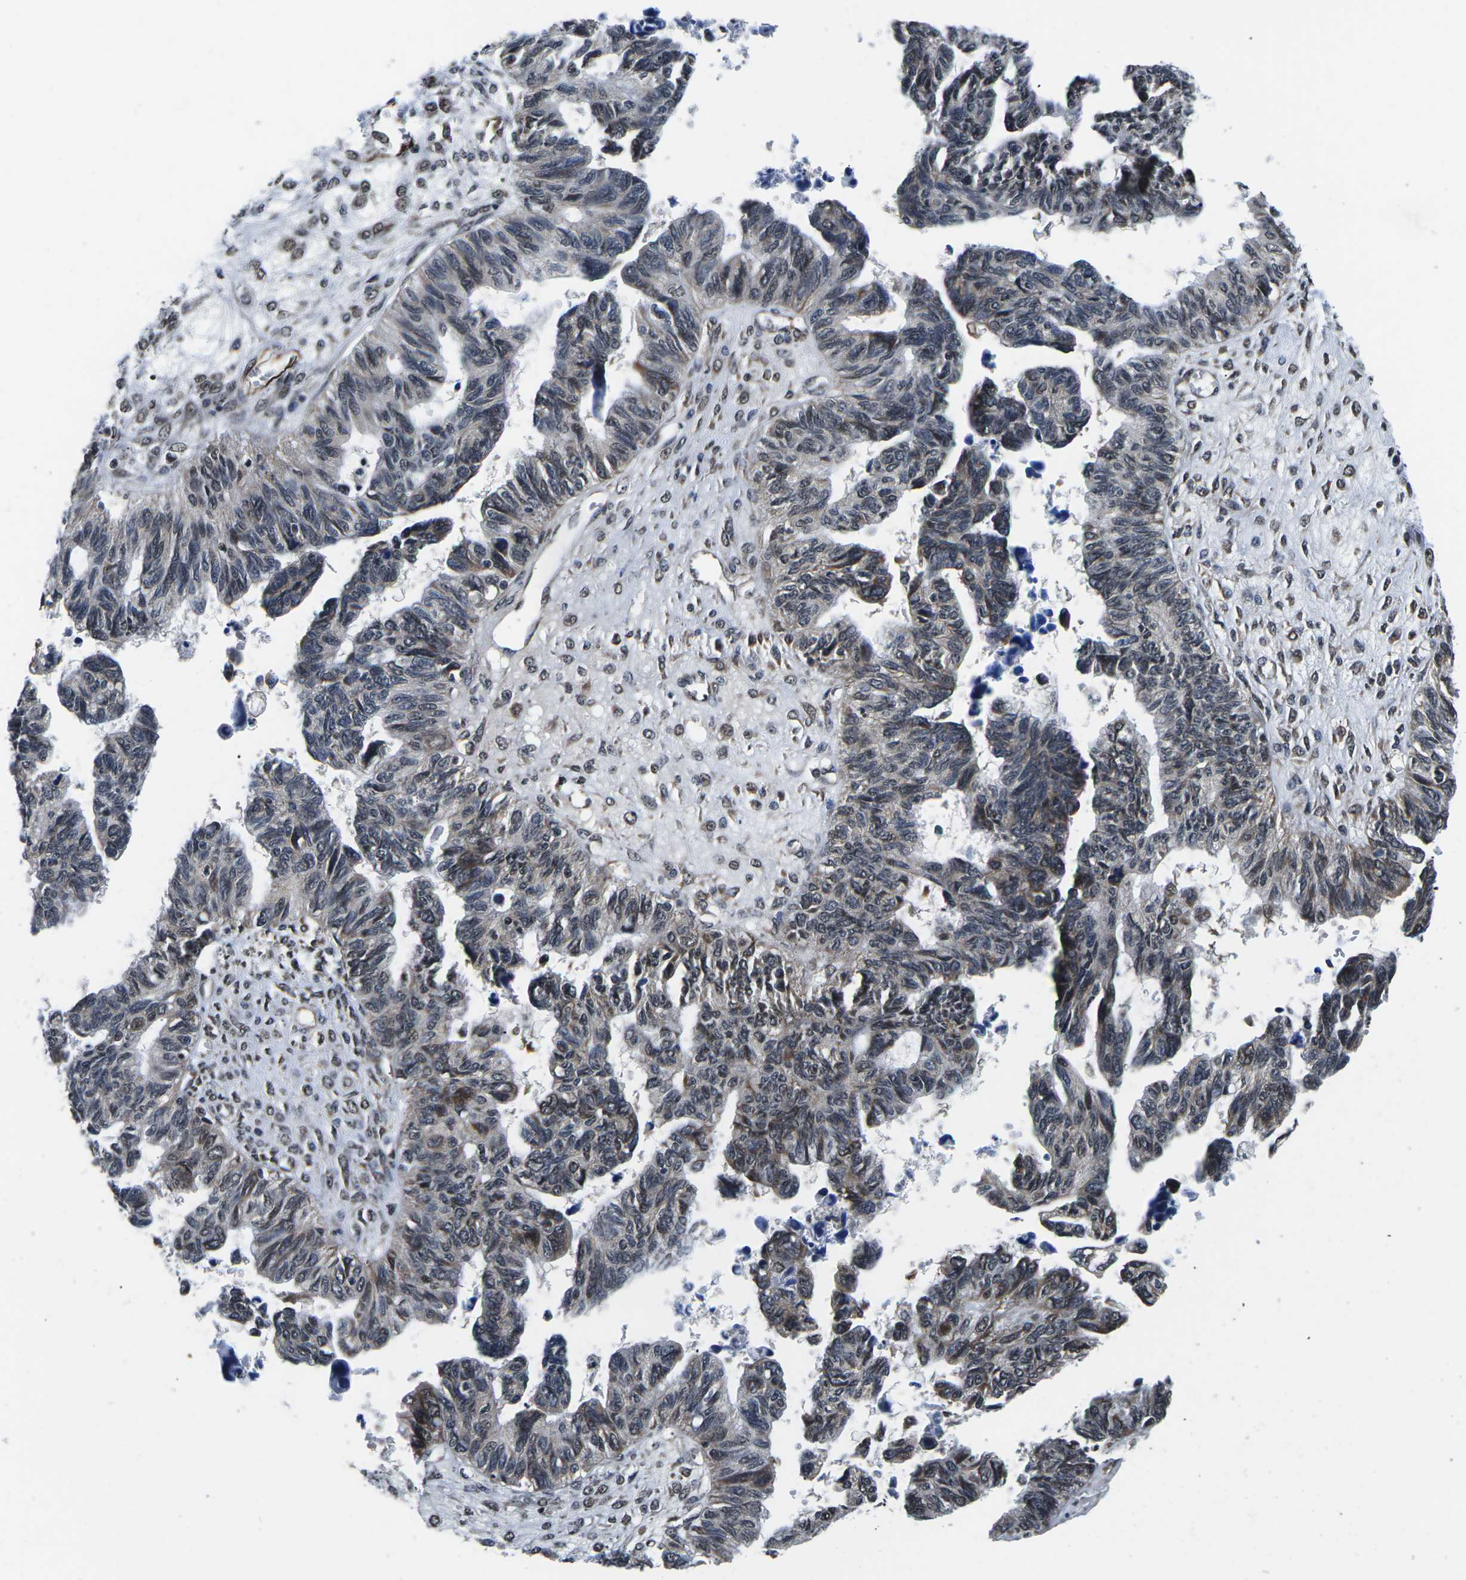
{"staining": {"intensity": "moderate", "quantity": "25%-75%", "location": "cytoplasmic/membranous,nuclear"}, "tissue": "ovarian cancer", "cell_type": "Tumor cells", "image_type": "cancer", "snomed": [{"axis": "morphology", "description": "Cystadenocarcinoma, serous, NOS"}, {"axis": "topography", "description": "Ovary"}], "caption": "This is a micrograph of IHC staining of serous cystadenocarcinoma (ovarian), which shows moderate expression in the cytoplasmic/membranous and nuclear of tumor cells.", "gene": "CCNE1", "patient": {"sex": "female", "age": 79}}